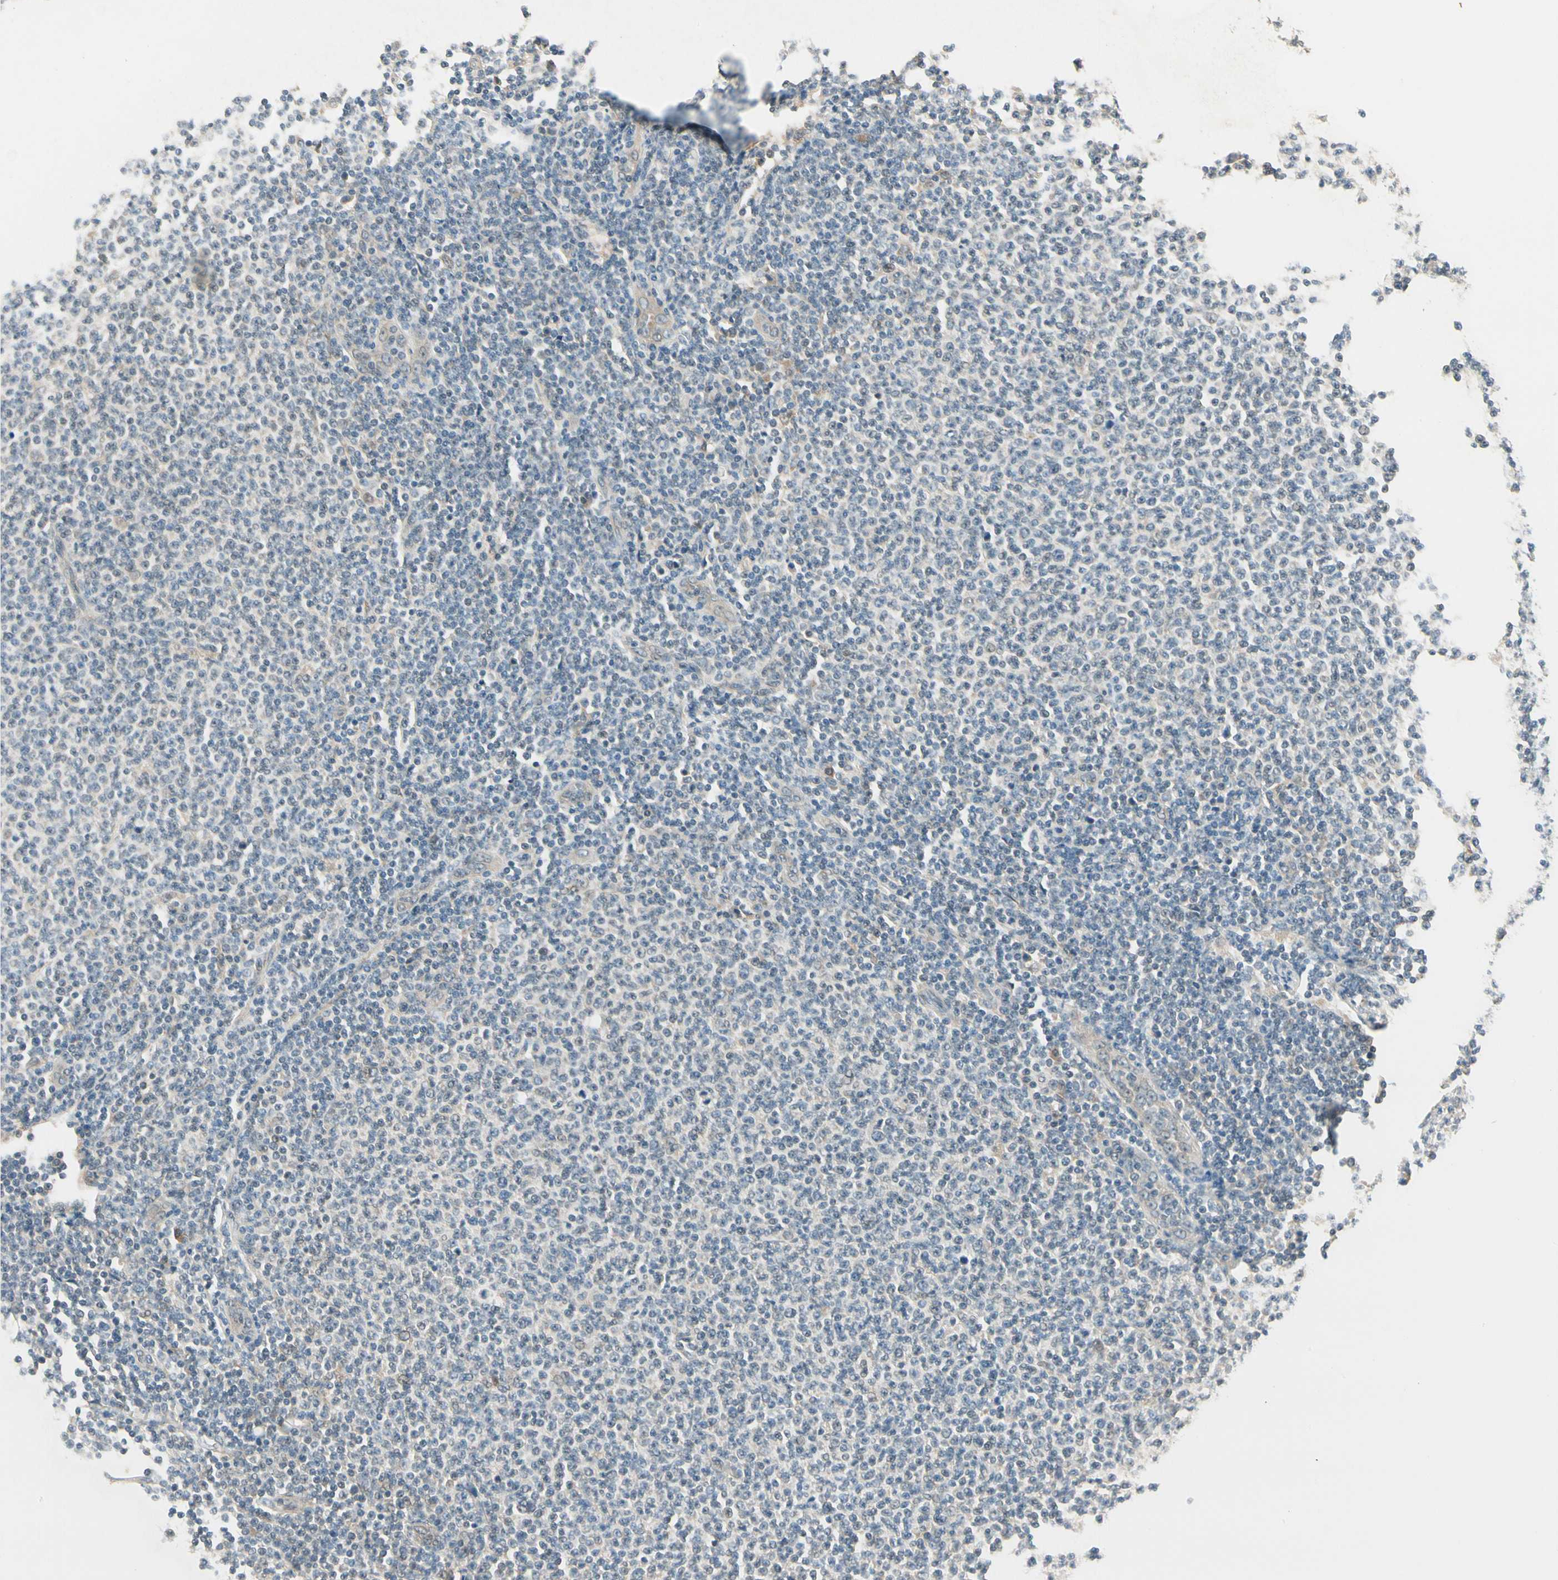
{"staining": {"intensity": "negative", "quantity": "none", "location": "none"}, "tissue": "lymphoma", "cell_type": "Tumor cells", "image_type": "cancer", "snomed": [{"axis": "morphology", "description": "Malignant lymphoma, non-Hodgkin's type, Low grade"}, {"axis": "topography", "description": "Lymph node"}], "caption": "The immunohistochemistry (IHC) image has no significant staining in tumor cells of lymphoma tissue.", "gene": "EPHB3", "patient": {"sex": "male", "age": 66}}